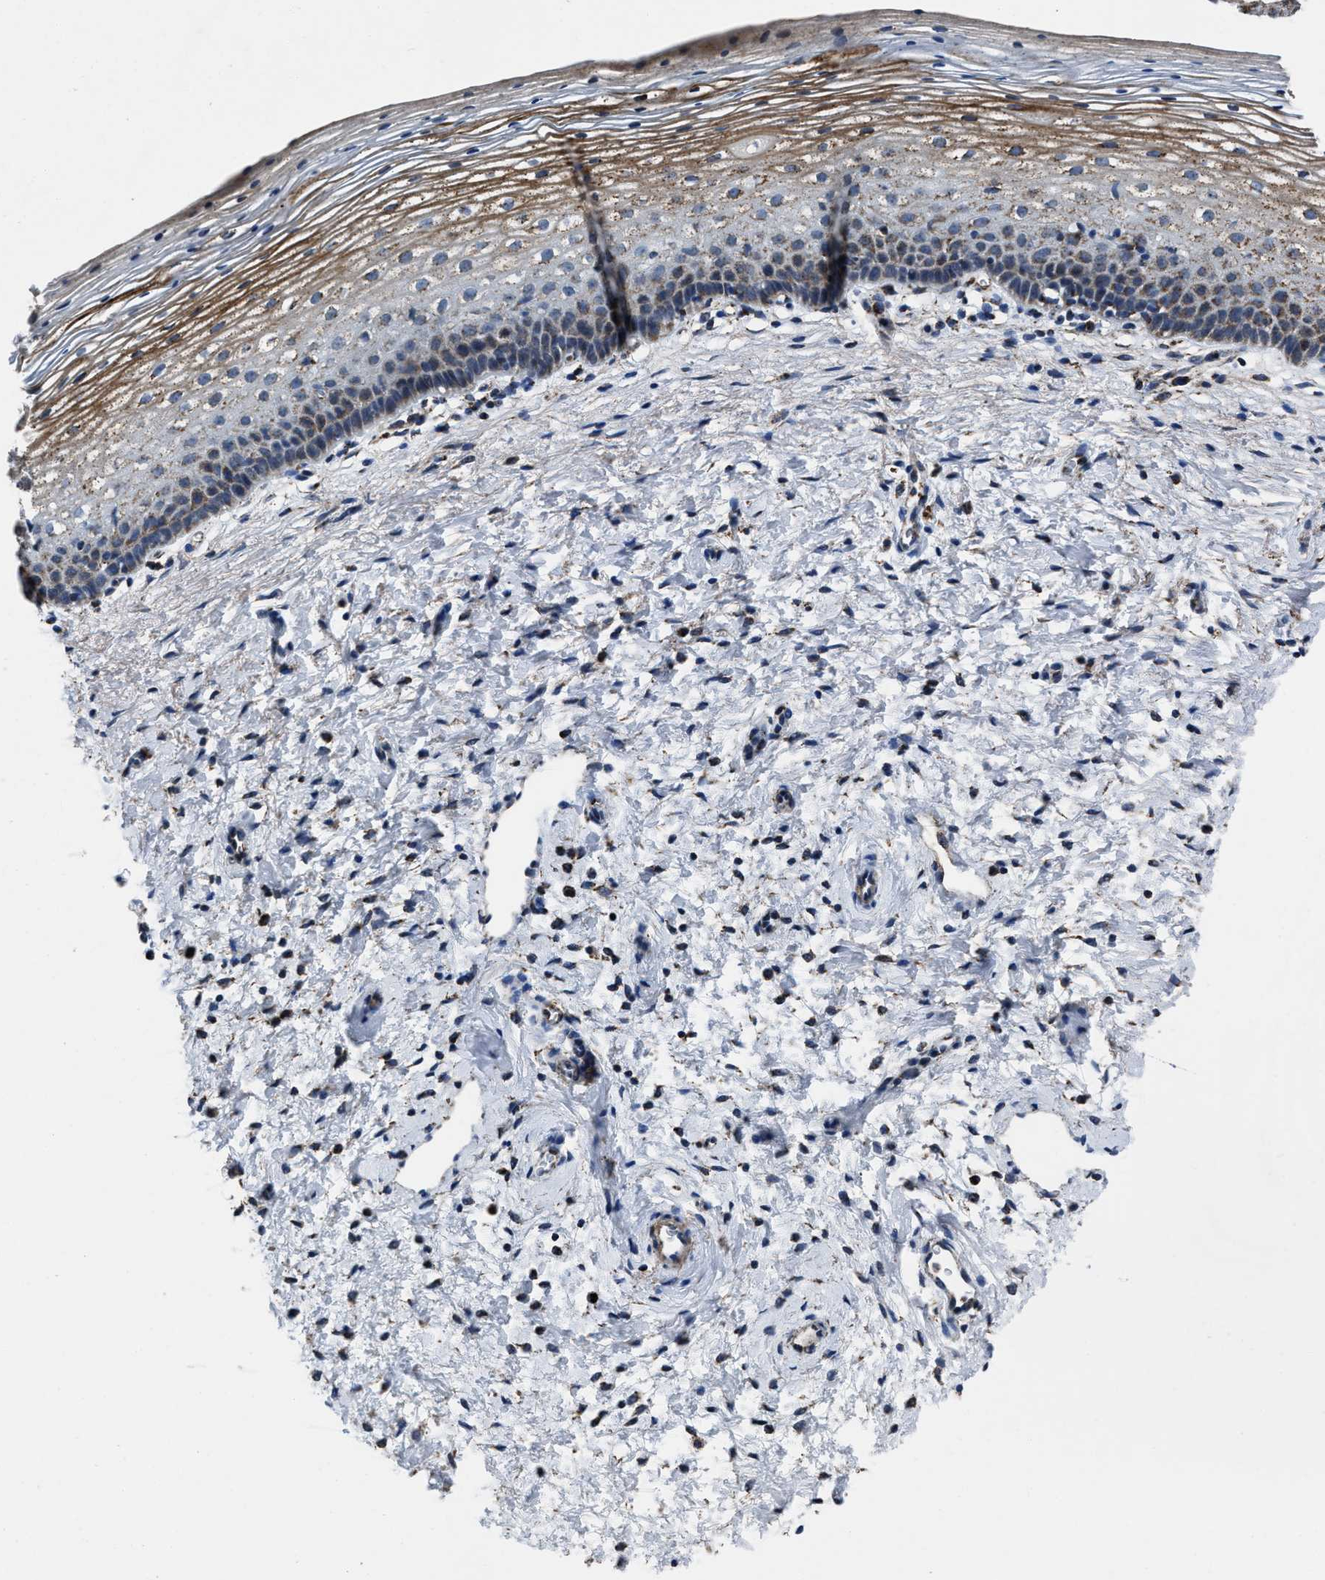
{"staining": {"intensity": "moderate", "quantity": ">75%", "location": "cytoplasmic/membranous"}, "tissue": "cervix", "cell_type": "Glandular cells", "image_type": "normal", "snomed": [{"axis": "morphology", "description": "Normal tissue, NOS"}, {"axis": "topography", "description": "Cervix"}], "caption": "Moderate cytoplasmic/membranous protein expression is present in about >75% of glandular cells in cervix. (Brightfield microscopy of DAB IHC at high magnification).", "gene": "NSD3", "patient": {"sex": "female", "age": 72}}